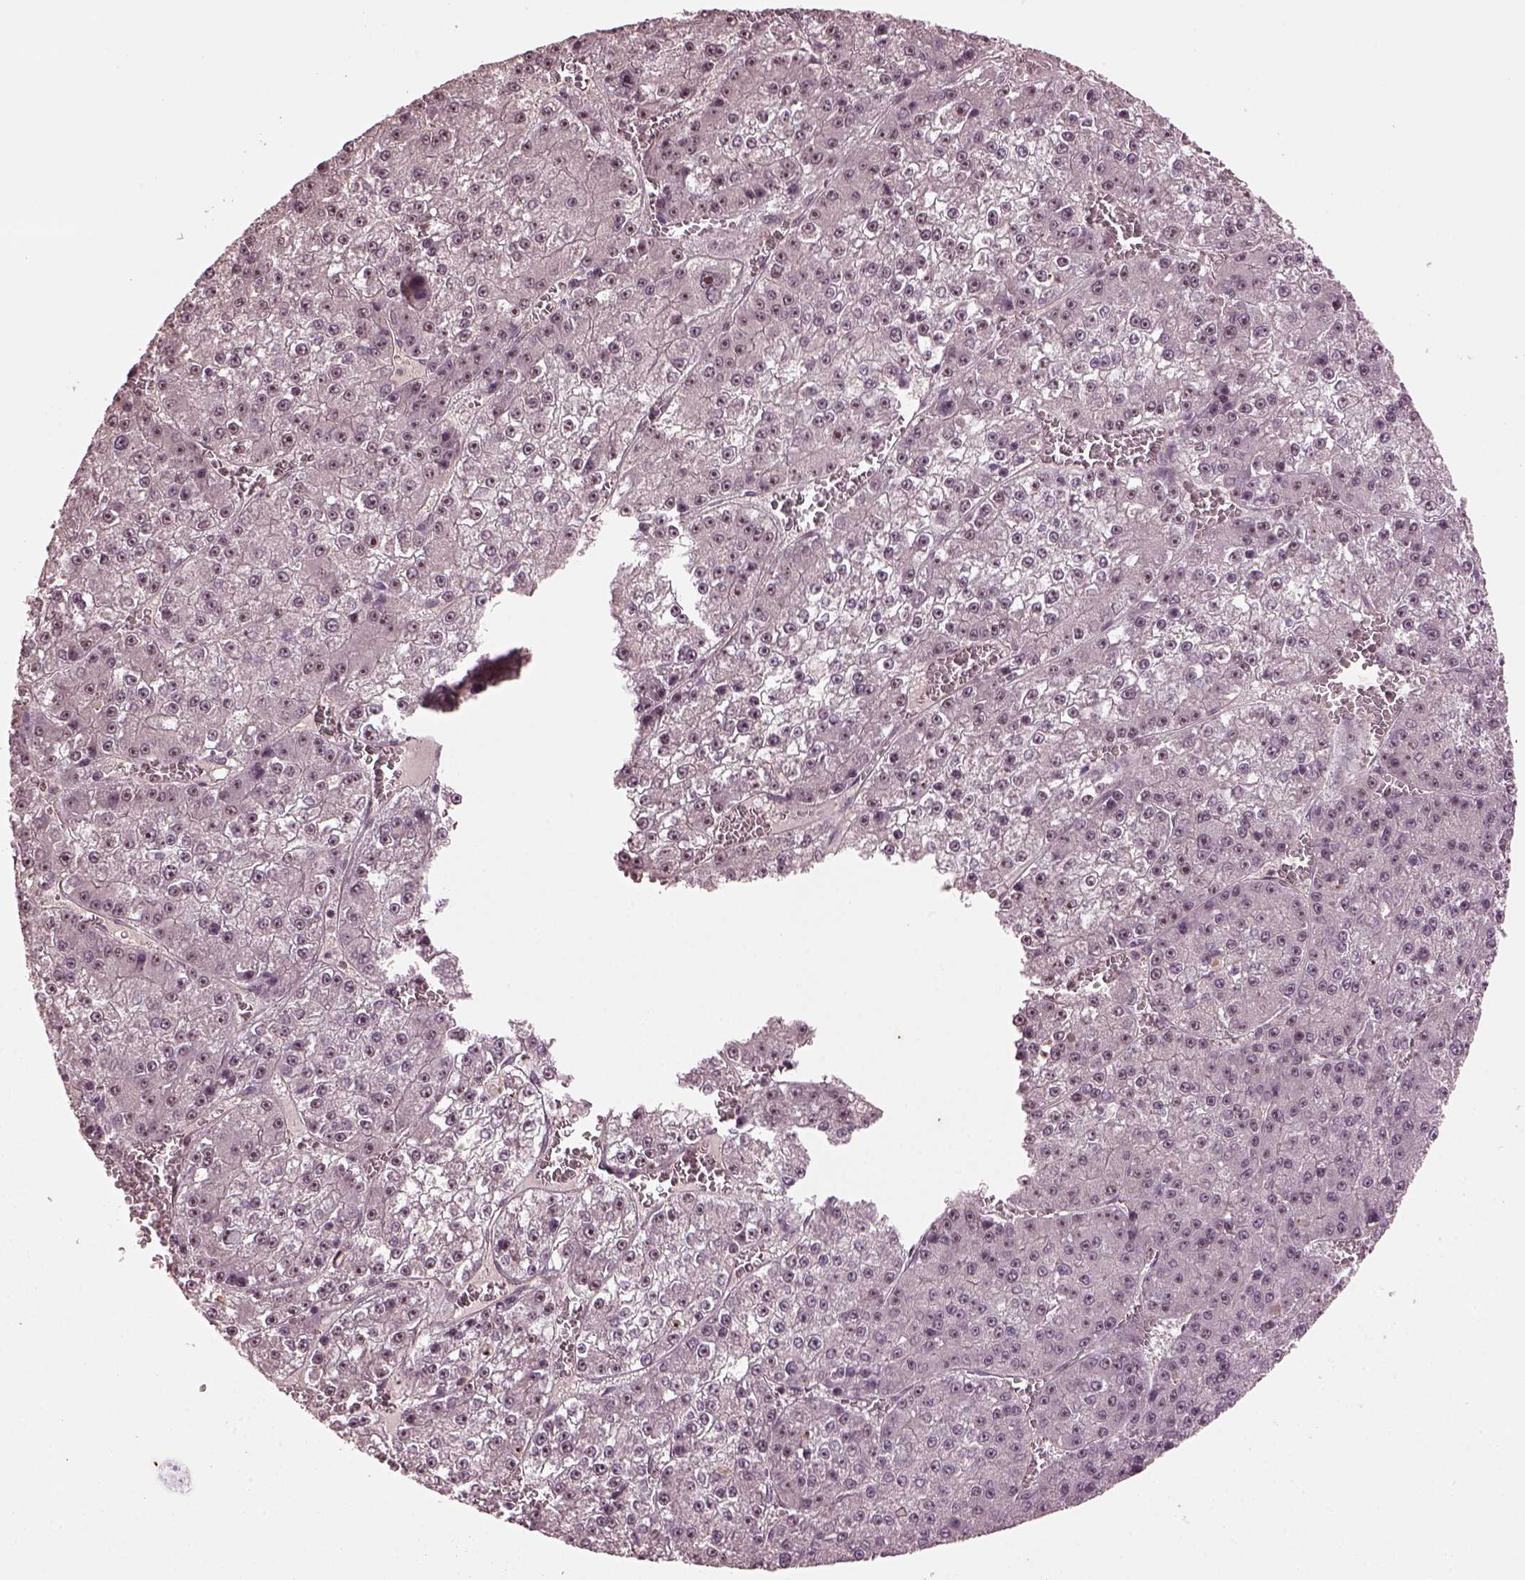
{"staining": {"intensity": "weak", "quantity": "25%-75%", "location": "nuclear"}, "tissue": "liver cancer", "cell_type": "Tumor cells", "image_type": "cancer", "snomed": [{"axis": "morphology", "description": "Carcinoma, Hepatocellular, NOS"}, {"axis": "topography", "description": "Liver"}], "caption": "About 25%-75% of tumor cells in human liver hepatocellular carcinoma display weak nuclear protein positivity as visualized by brown immunohistochemical staining.", "gene": "GNRH1", "patient": {"sex": "female", "age": 73}}